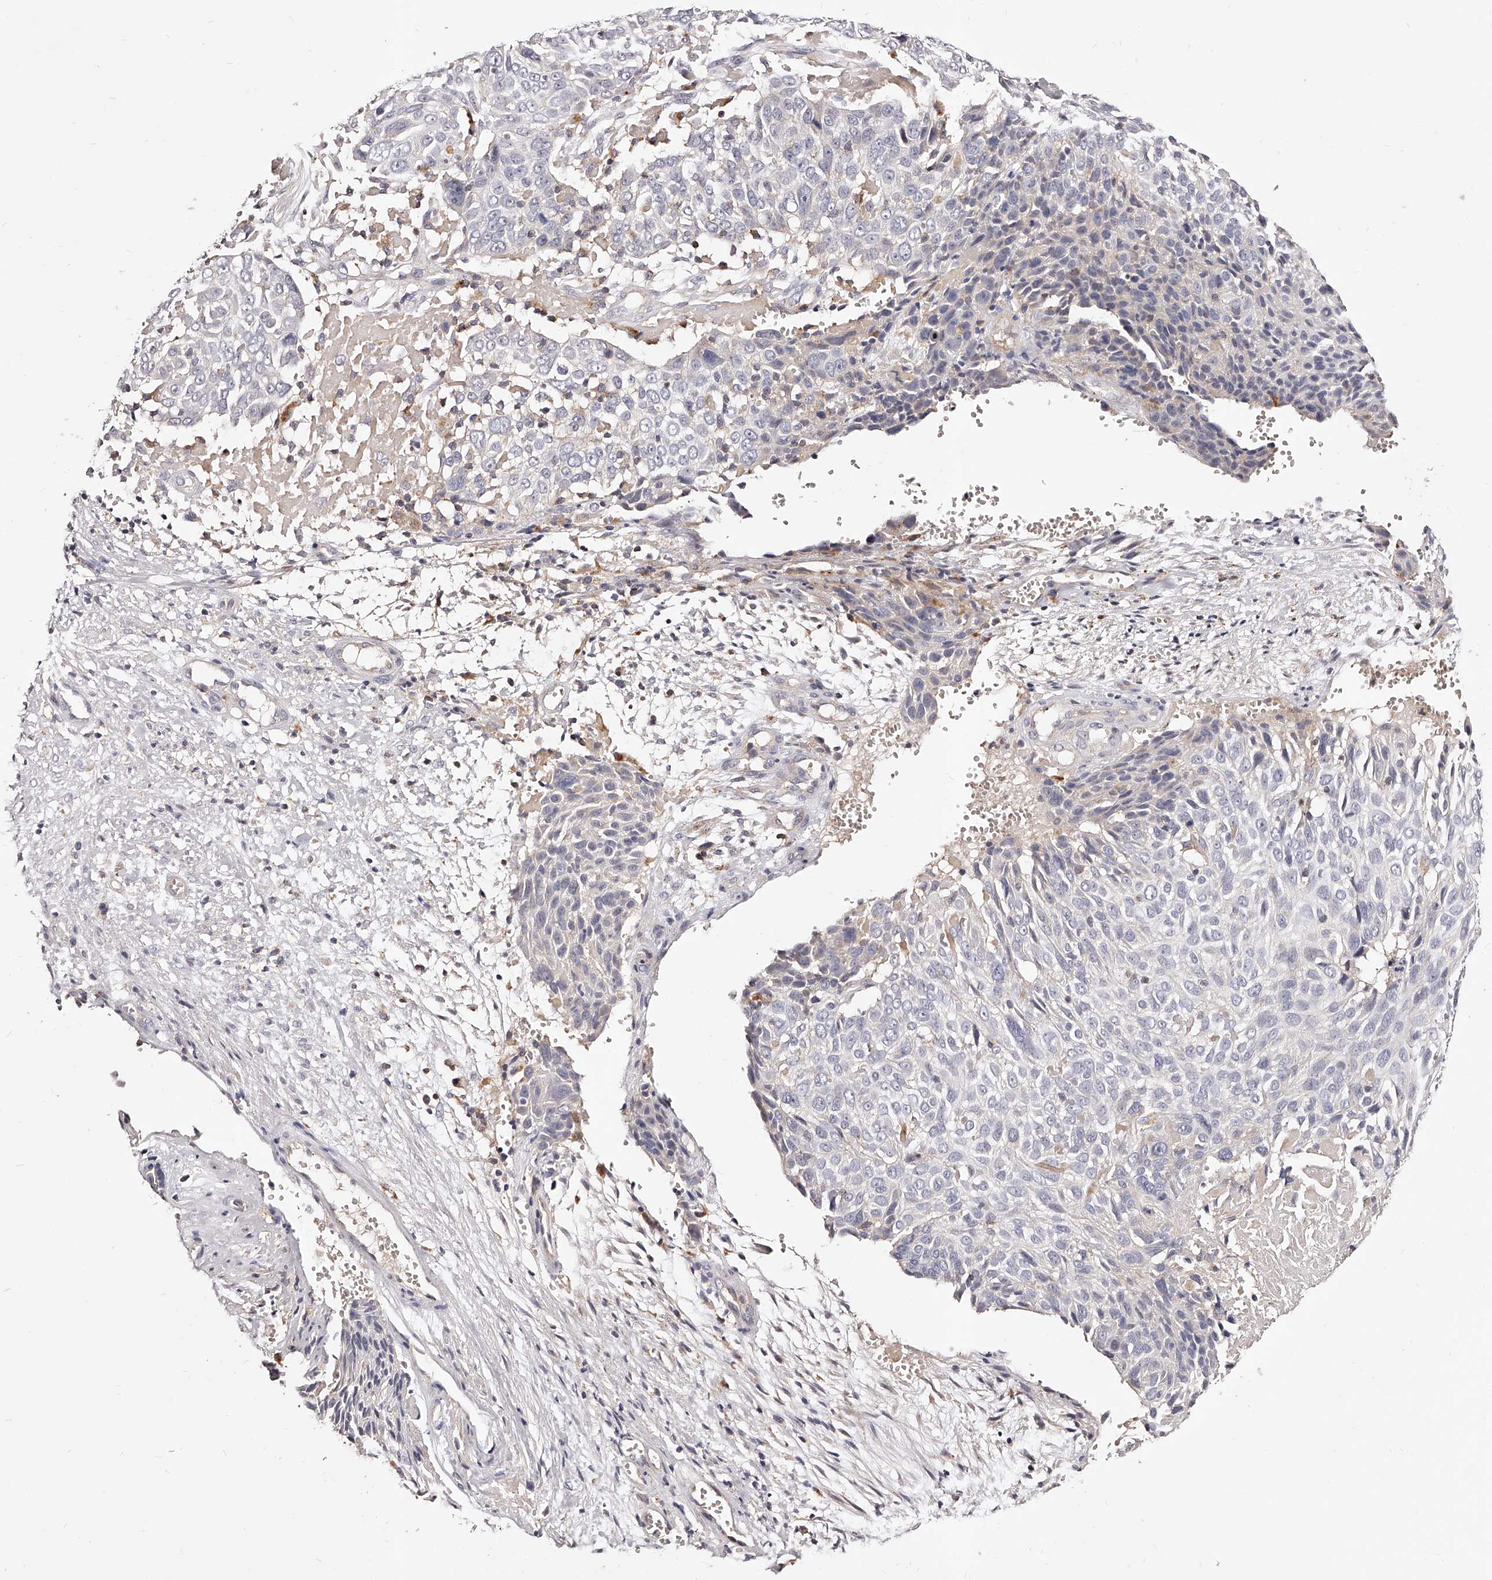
{"staining": {"intensity": "negative", "quantity": "none", "location": "none"}, "tissue": "cervical cancer", "cell_type": "Tumor cells", "image_type": "cancer", "snomed": [{"axis": "morphology", "description": "Squamous cell carcinoma, NOS"}, {"axis": "topography", "description": "Cervix"}], "caption": "High power microscopy photomicrograph of an immunohistochemistry (IHC) micrograph of cervical cancer, revealing no significant positivity in tumor cells.", "gene": "PHACTR1", "patient": {"sex": "female", "age": 74}}